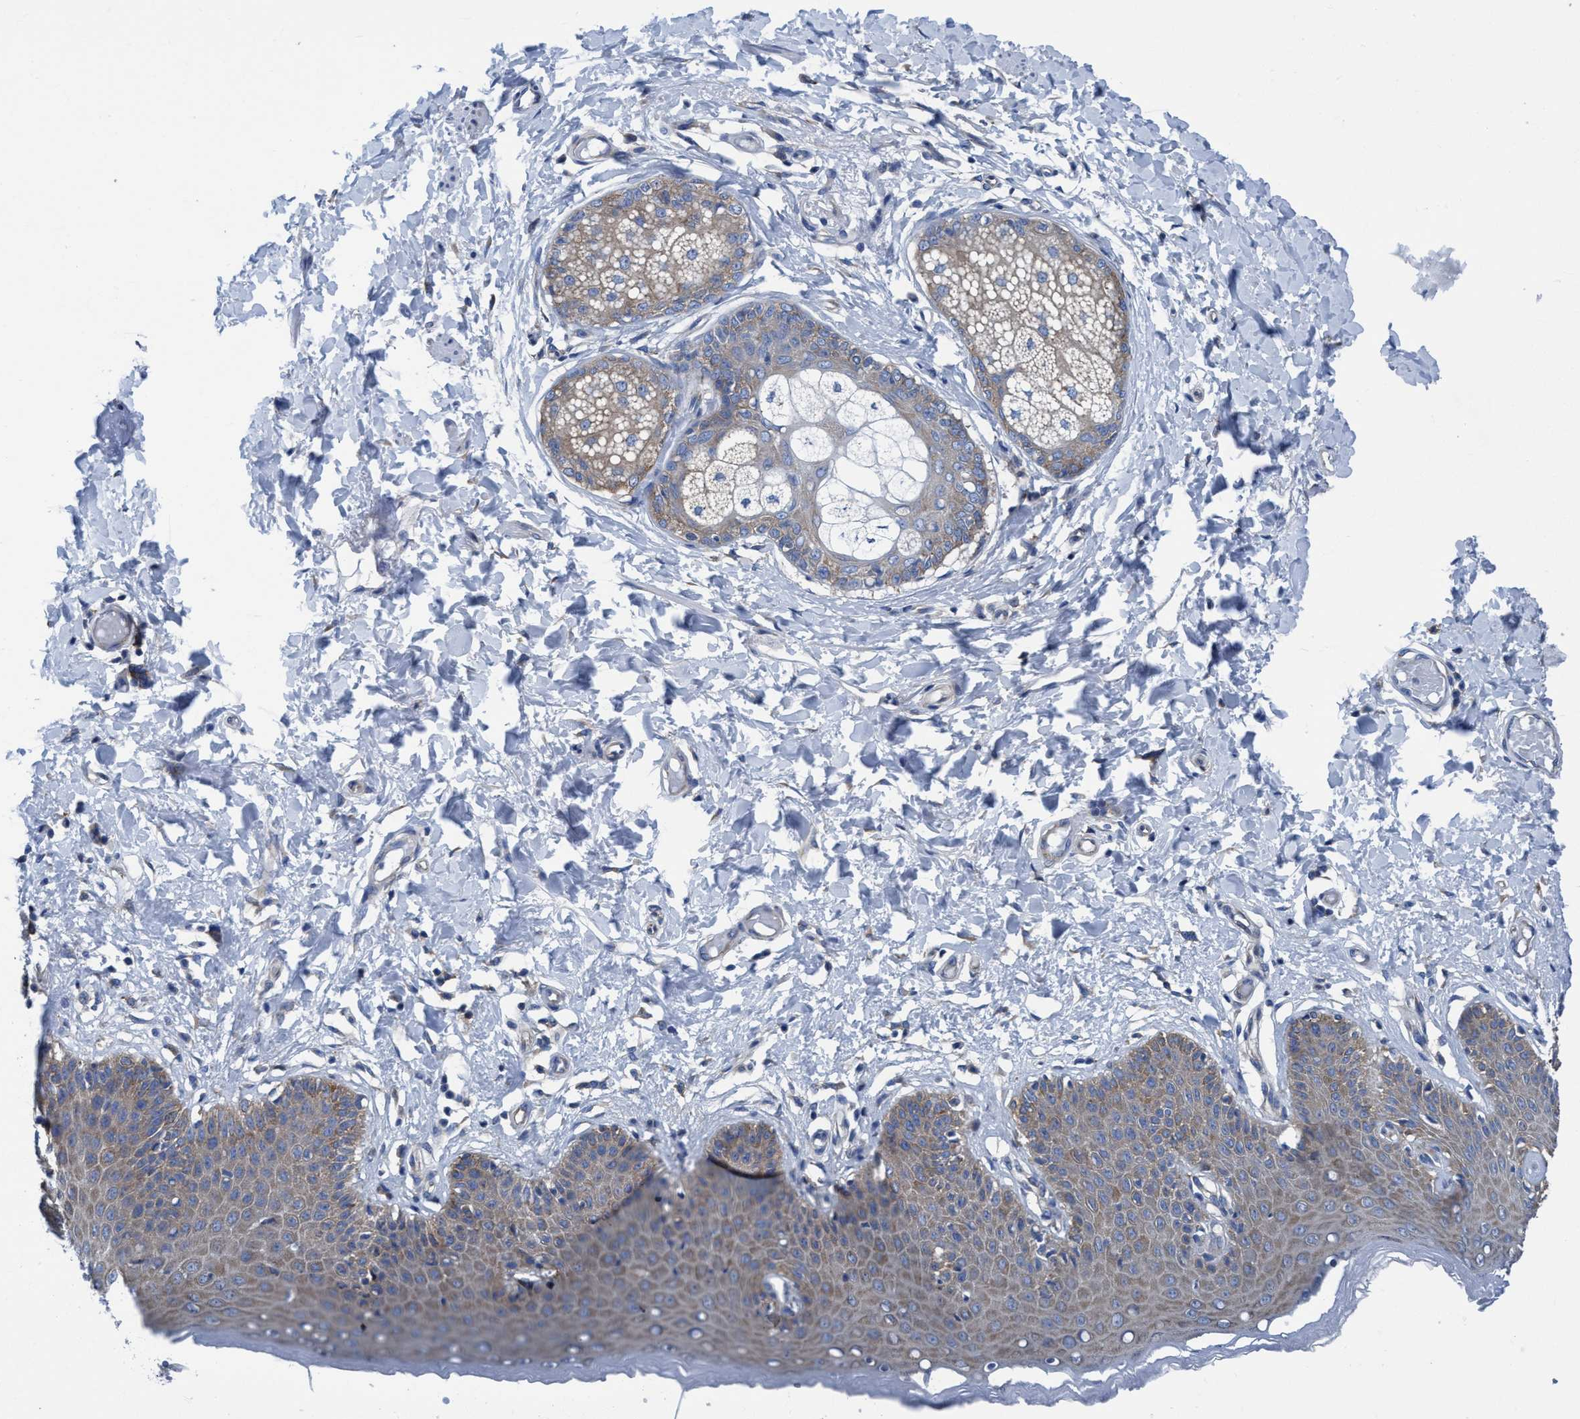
{"staining": {"intensity": "moderate", "quantity": ">75%", "location": "cytoplasmic/membranous"}, "tissue": "skin", "cell_type": "Epidermal cells", "image_type": "normal", "snomed": [{"axis": "morphology", "description": "Normal tissue, NOS"}, {"axis": "topography", "description": "Vulva"}], "caption": "Moderate cytoplasmic/membranous positivity for a protein is identified in approximately >75% of epidermal cells of unremarkable skin using immunohistochemistry.", "gene": "NMT1", "patient": {"sex": "female", "age": 66}}